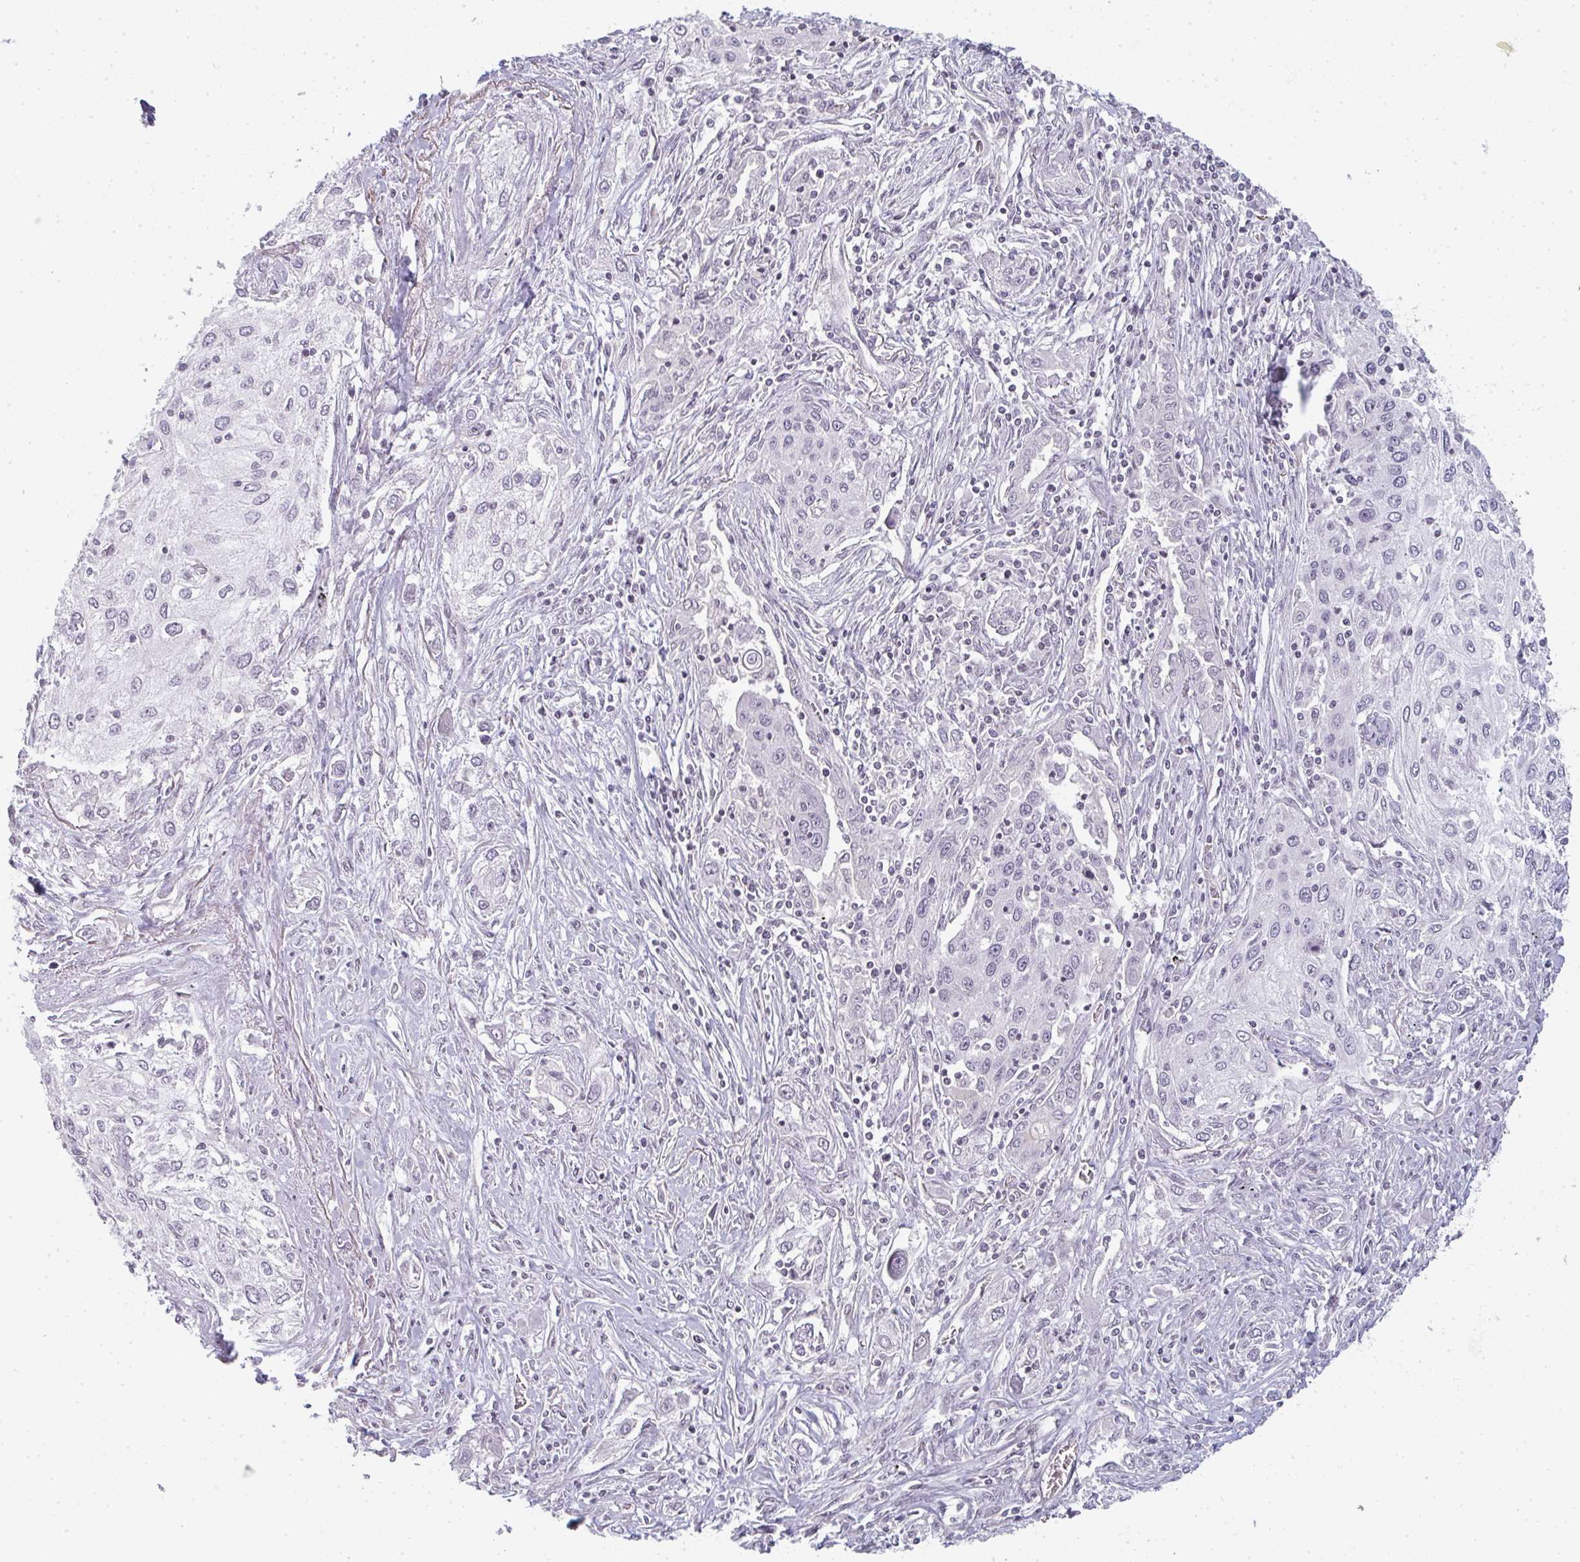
{"staining": {"intensity": "negative", "quantity": "none", "location": "none"}, "tissue": "lung cancer", "cell_type": "Tumor cells", "image_type": "cancer", "snomed": [{"axis": "morphology", "description": "Squamous cell carcinoma, NOS"}, {"axis": "topography", "description": "Lung"}], "caption": "The micrograph demonstrates no staining of tumor cells in lung cancer.", "gene": "RBBP6", "patient": {"sex": "female", "age": 69}}